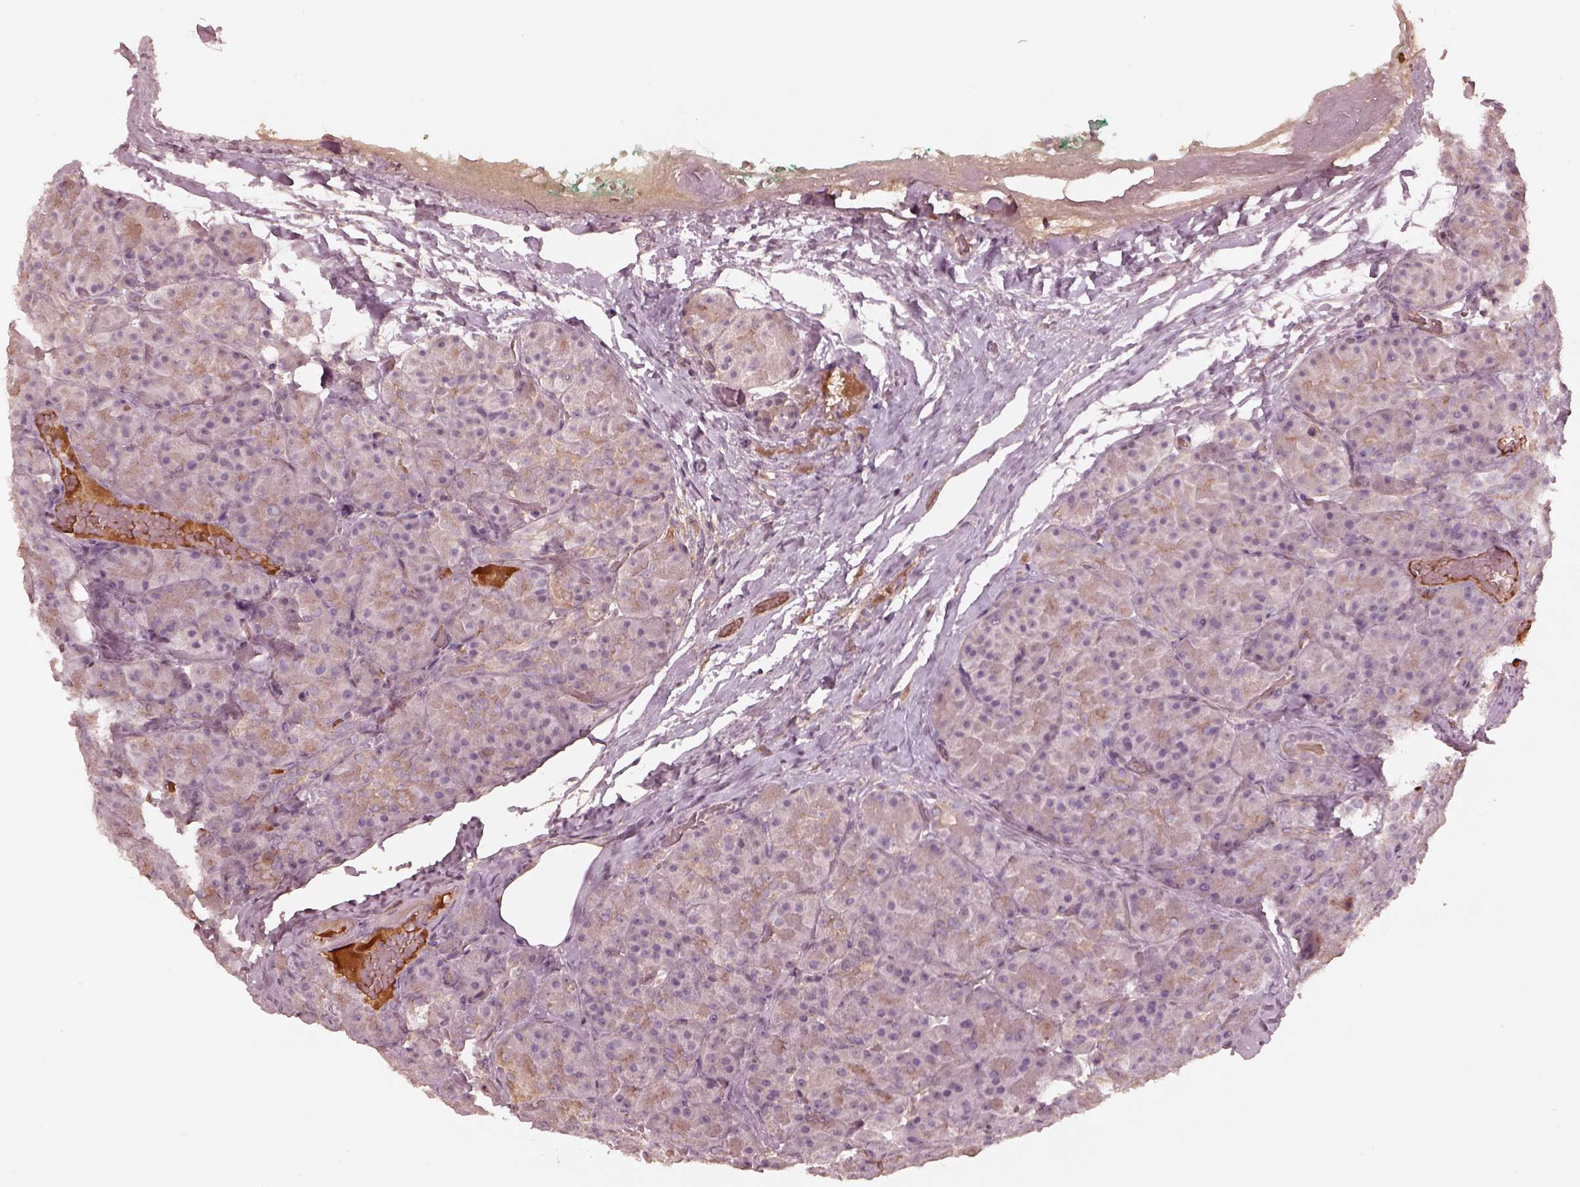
{"staining": {"intensity": "weak", "quantity": "25%-75%", "location": "cytoplasmic/membranous"}, "tissue": "pancreas", "cell_type": "Exocrine glandular cells", "image_type": "normal", "snomed": [{"axis": "morphology", "description": "Normal tissue, NOS"}, {"axis": "topography", "description": "Pancreas"}], "caption": "Immunohistochemical staining of unremarkable pancreas reveals weak cytoplasmic/membranous protein staining in approximately 25%-75% of exocrine glandular cells.", "gene": "TF", "patient": {"sex": "male", "age": 57}}